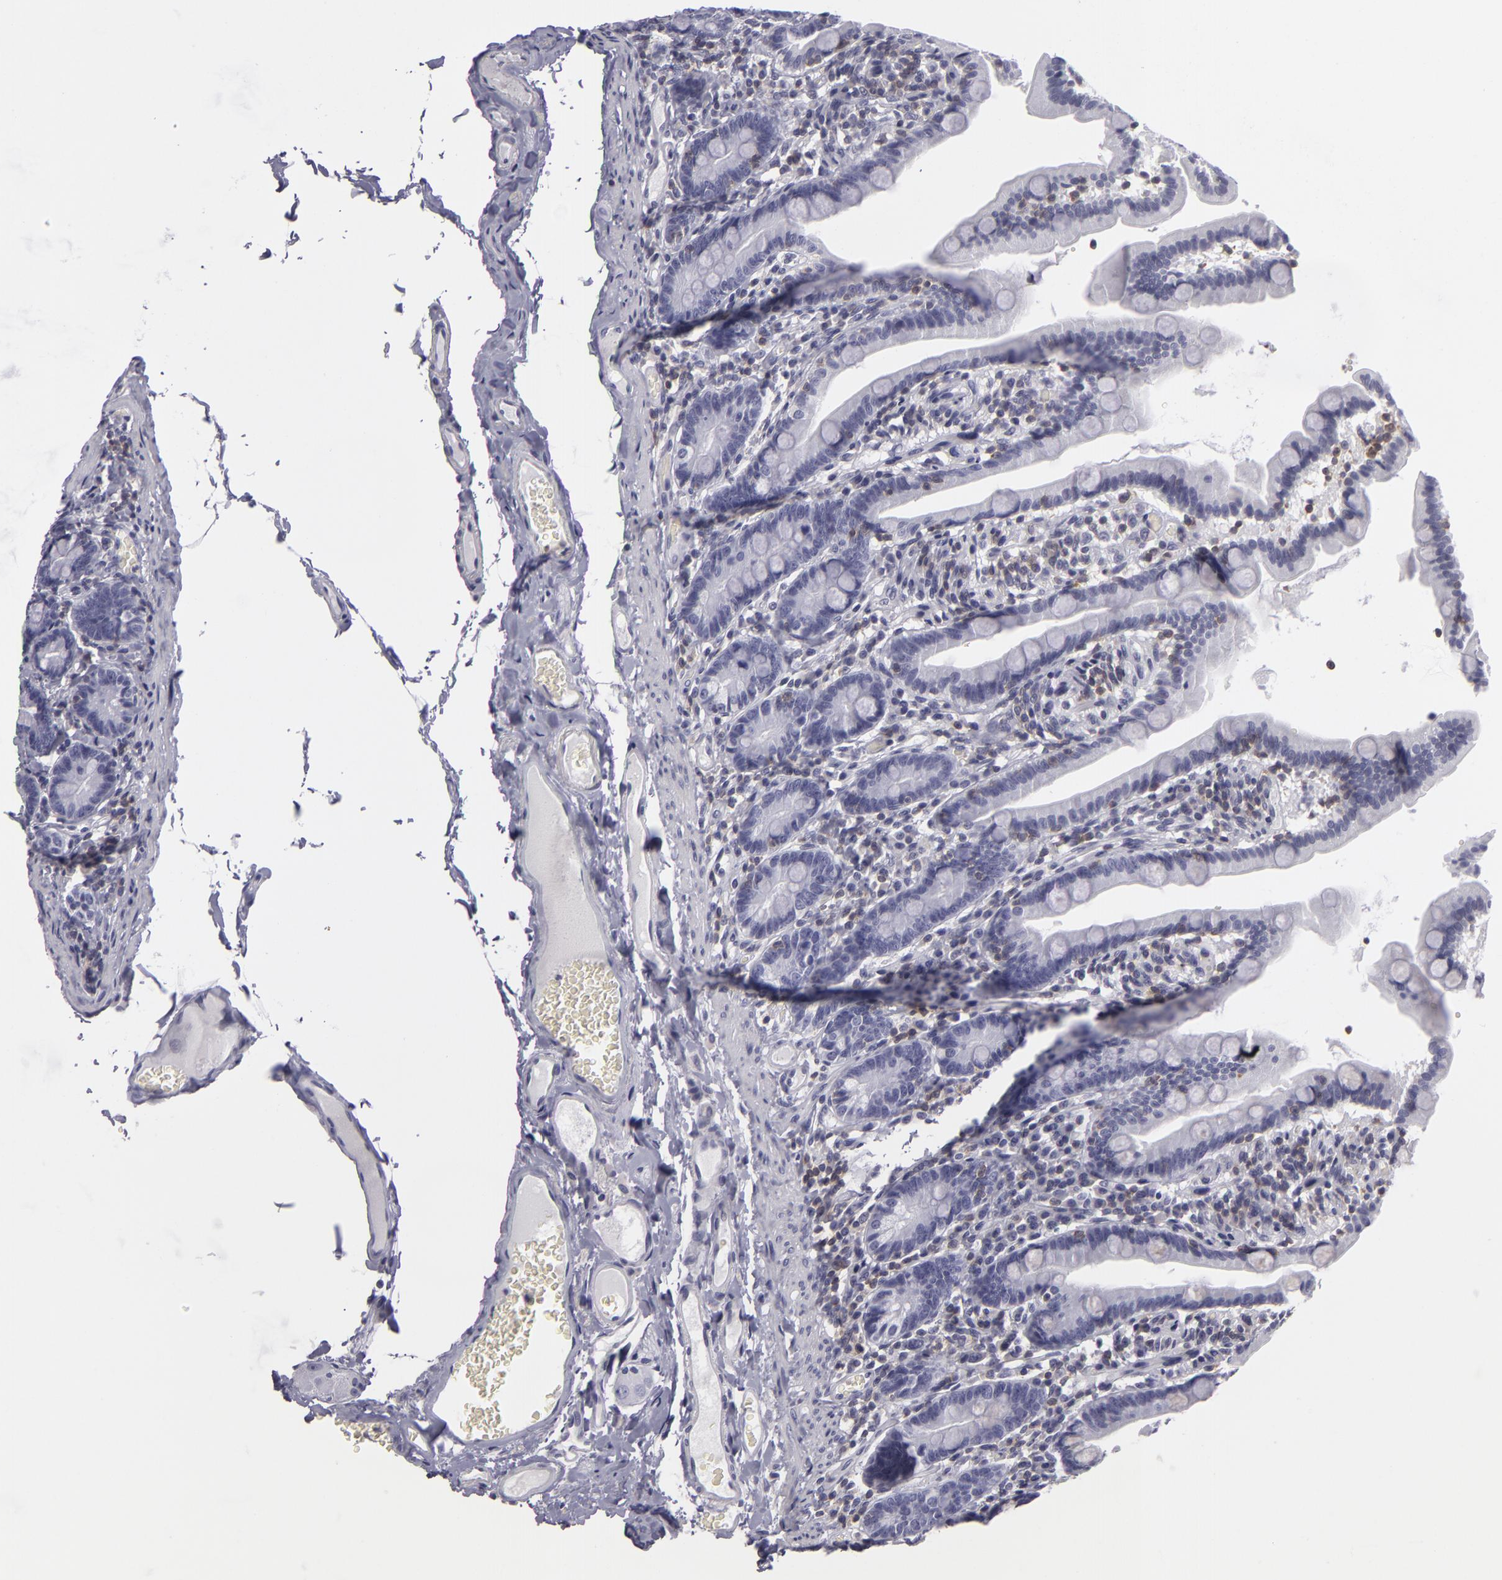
{"staining": {"intensity": "moderate", "quantity": "25%-75%", "location": "cytoplasmic/membranous"}, "tissue": "duodenum", "cell_type": "Glandular cells", "image_type": "normal", "snomed": [{"axis": "morphology", "description": "Normal tissue, NOS"}, {"axis": "topography", "description": "Duodenum"}], "caption": "IHC of unremarkable duodenum shows medium levels of moderate cytoplasmic/membranous positivity in approximately 25%-75% of glandular cells.", "gene": "KCNAB2", "patient": {"sex": "female", "age": 75}}